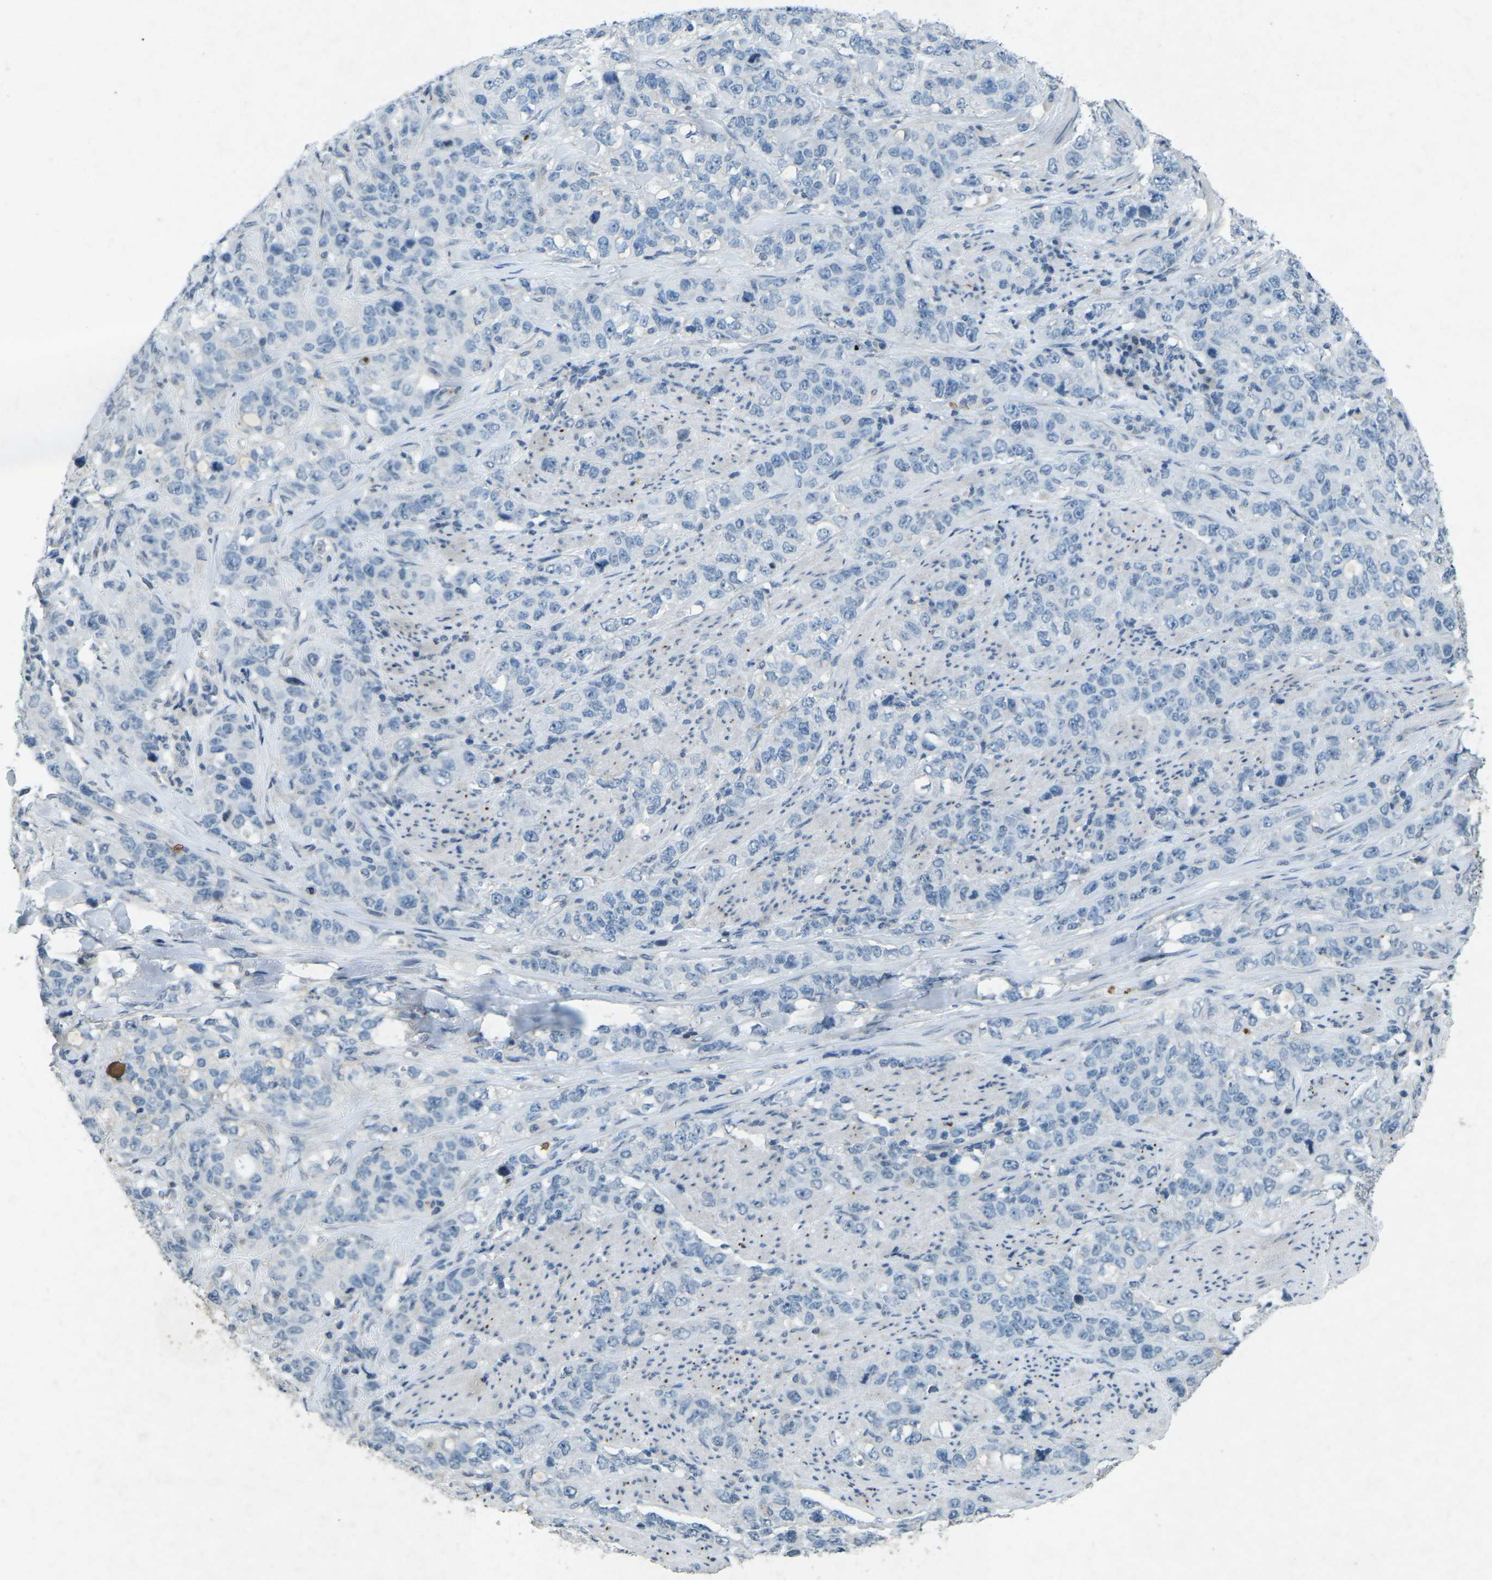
{"staining": {"intensity": "negative", "quantity": "none", "location": "none"}, "tissue": "stomach cancer", "cell_type": "Tumor cells", "image_type": "cancer", "snomed": [{"axis": "morphology", "description": "Adenocarcinoma, NOS"}, {"axis": "topography", "description": "Stomach"}], "caption": "Tumor cells show no significant protein staining in stomach adenocarcinoma. (DAB immunohistochemistry visualized using brightfield microscopy, high magnification).", "gene": "A1BG", "patient": {"sex": "male", "age": 48}}